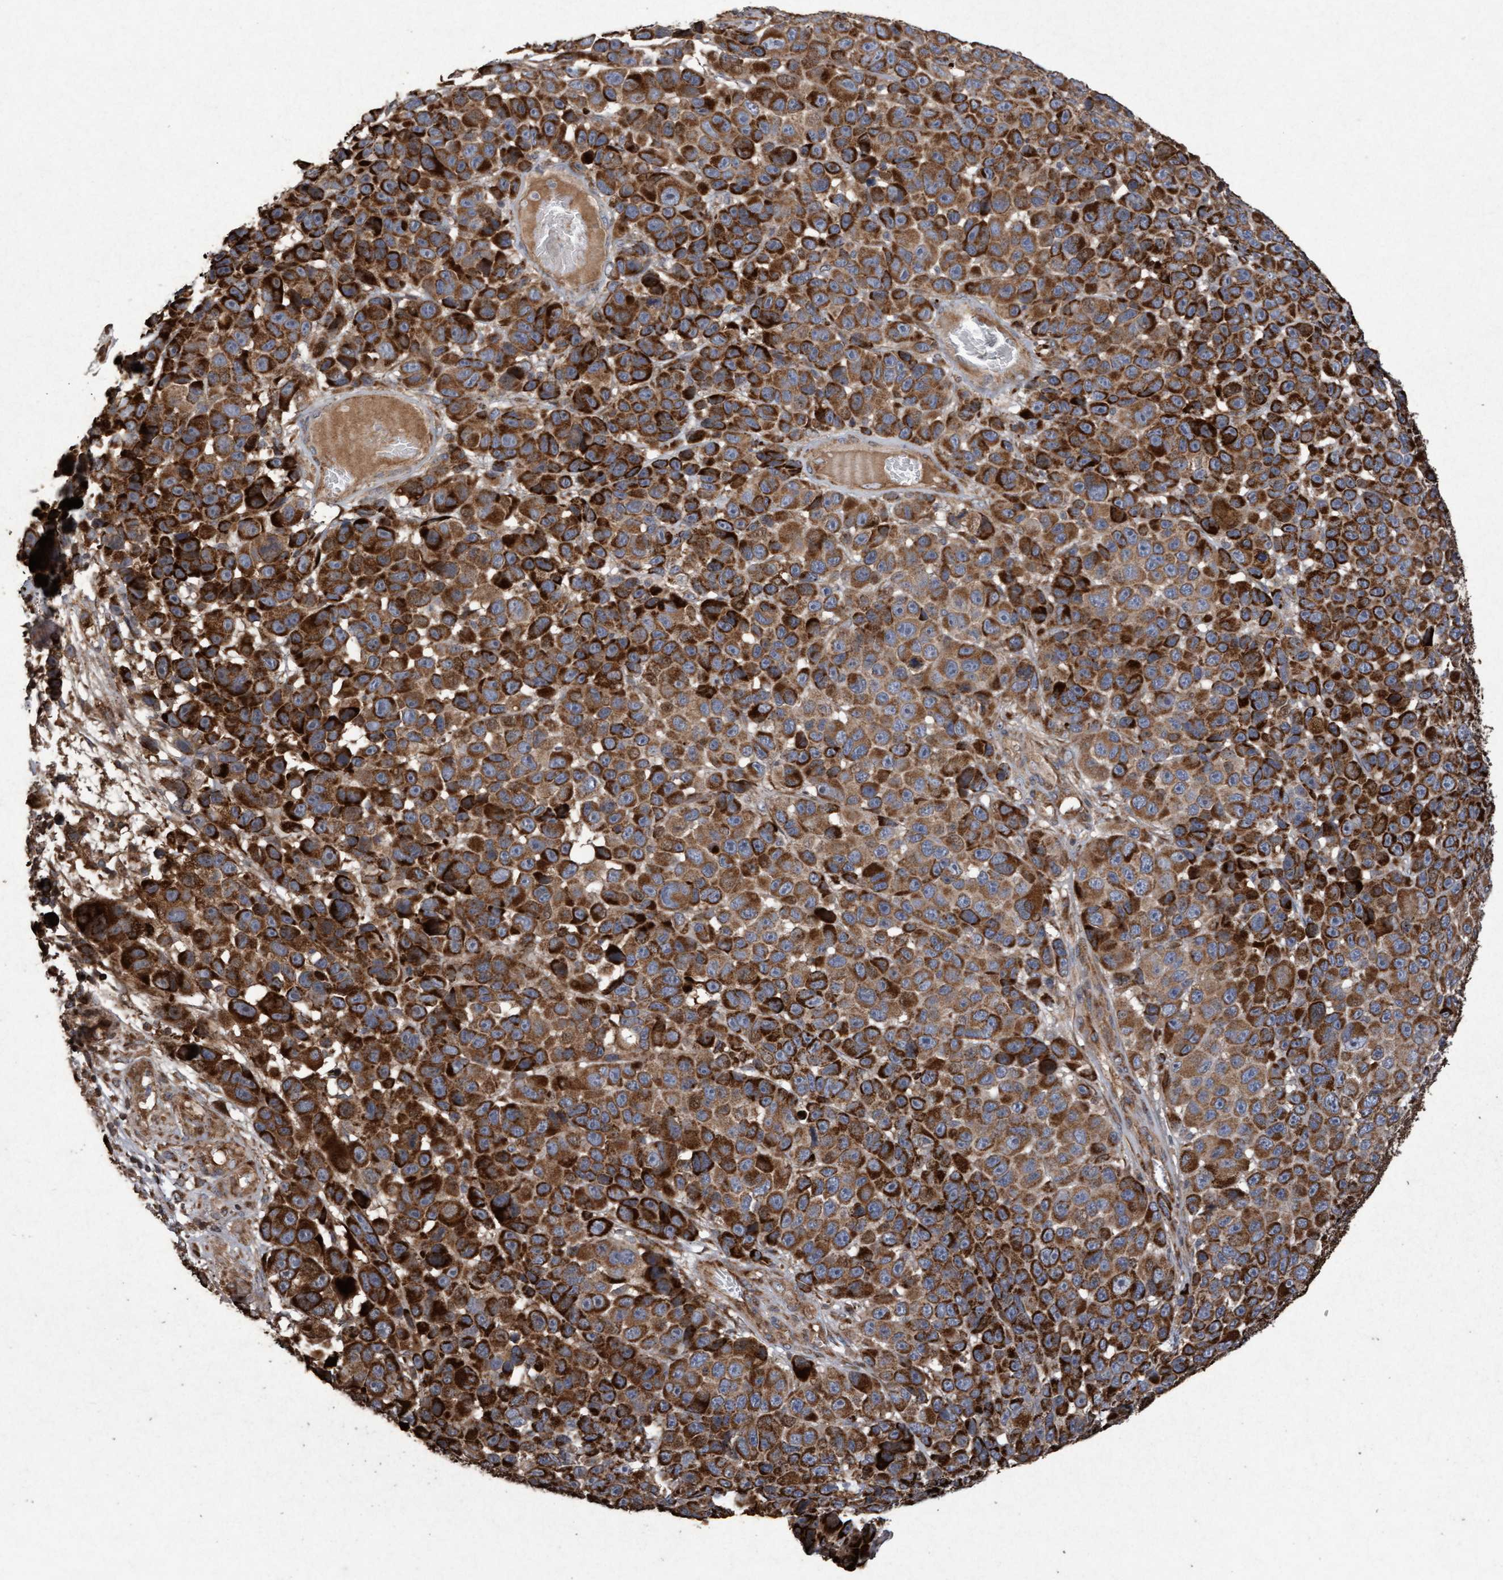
{"staining": {"intensity": "strong", "quantity": ">75%", "location": "cytoplasmic/membranous"}, "tissue": "melanoma", "cell_type": "Tumor cells", "image_type": "cancer", "snomed": [{"axis": "morphology", "description": "Malignant melanoma, NOS"}, {"axis": "topography", "description": "Skin"}], "caption": "Protein expression analysis of melanoma exhibits strong cytoplasmic/membranous expression in approximately >75% of tumor cells.", "gene": "OSBP2", "patient": {"sex": "male", "age": 53}}